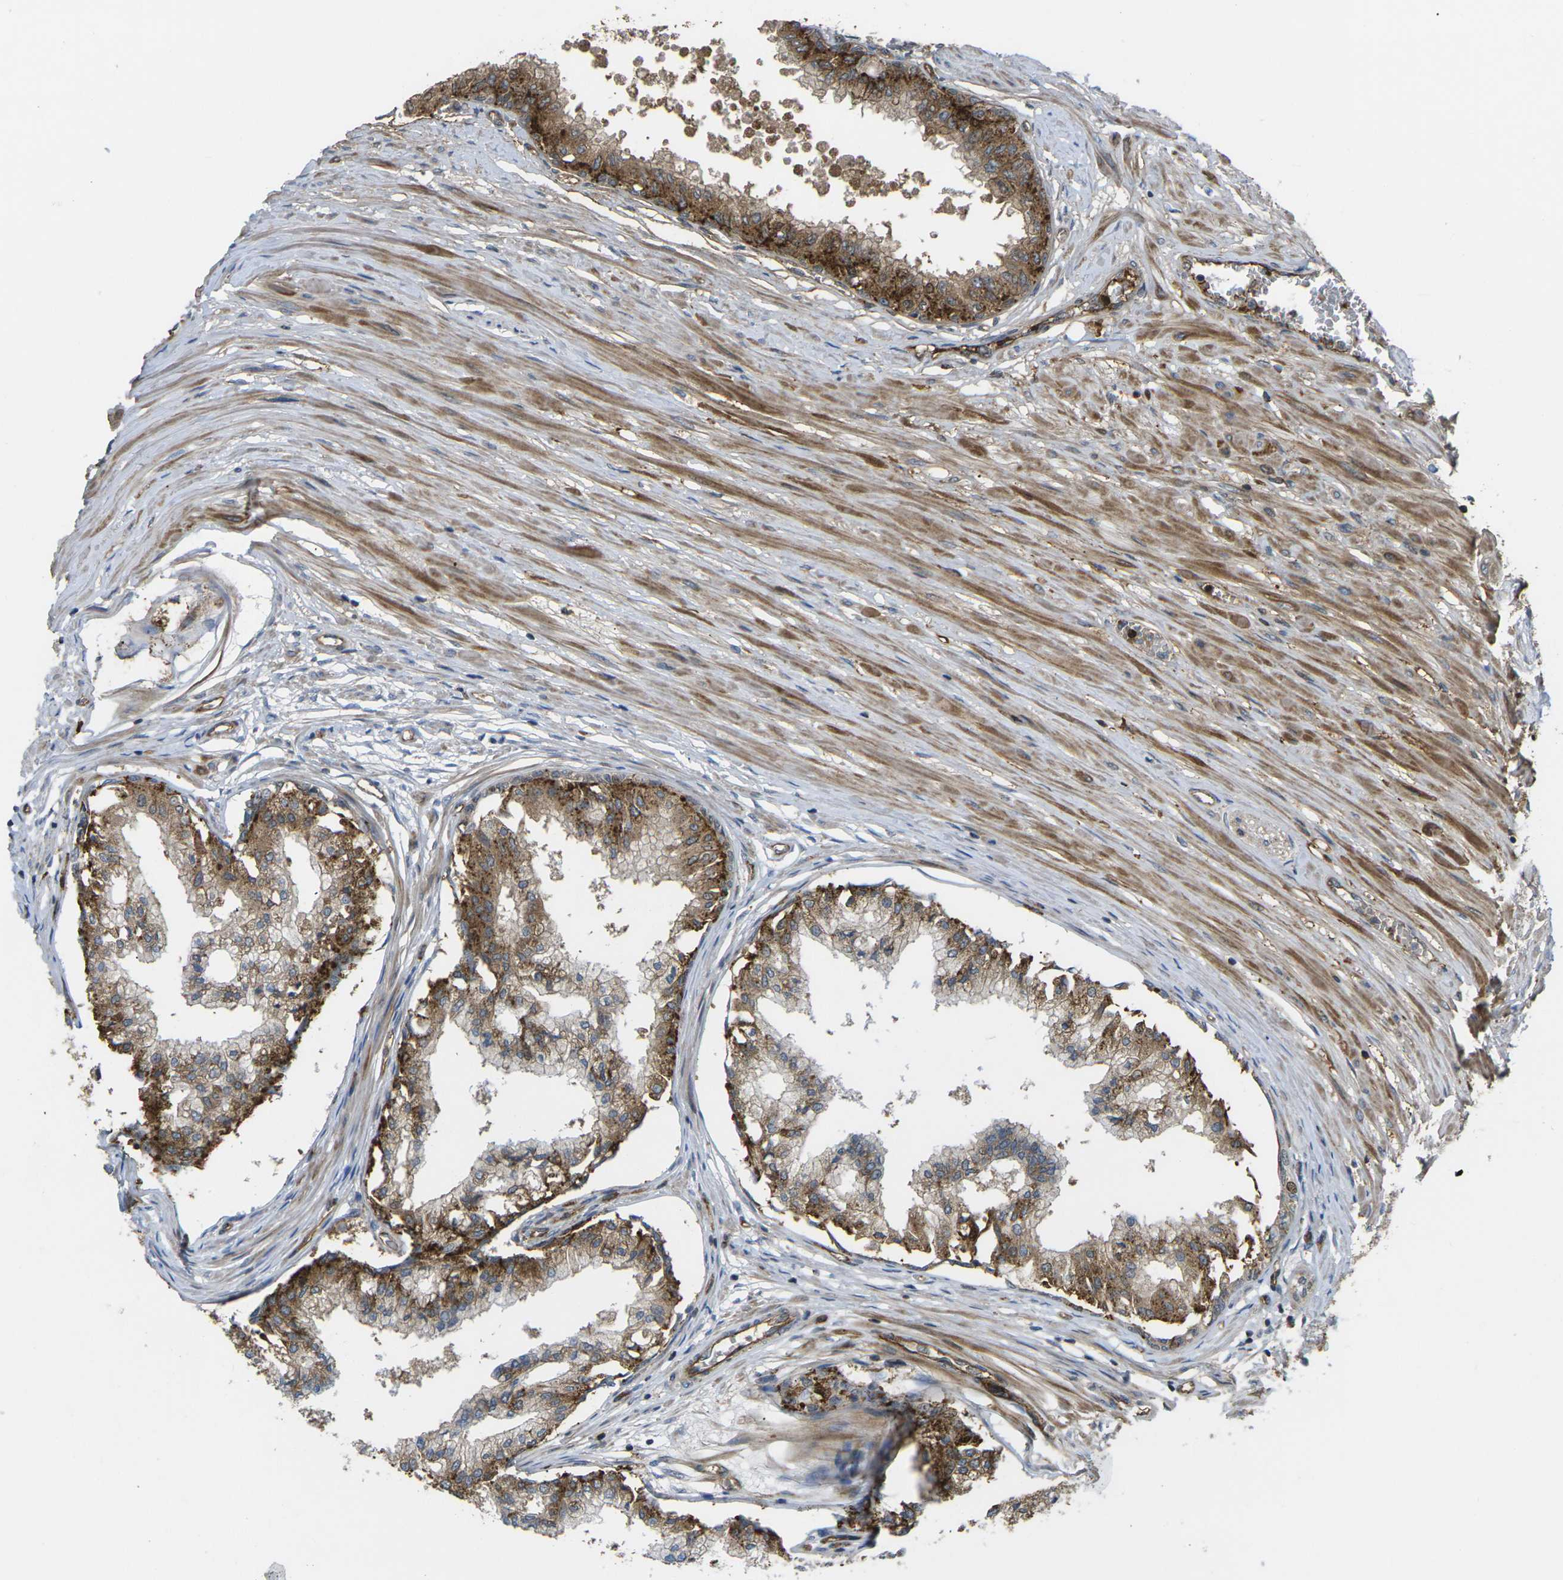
{"staining": {"intensity": "moderate", "quantity": ">75%", "location": "cytoplasmic/membranous"}, "tissue": "prostate", "cell_type": "Glandular cells", "image_type": "normal", "snomed": [{"axis": "morphology", "description": "Normal tissue, NOS"}, {"axis": "topography", "description": "Prostate"}, {"axis": "topography", "description": "Seminal veicle"}], "caption": "Immunohistochemistry micrograph of benign prostate: prostate stained using IHC shows medium levels of moderate protein expression localized specifically in the cytoplasmic/membranous of glandular cells, appearing as a cytoplasmic/membranous brown color.", "gene": "ECE1", "patient": {"sex": "male", "age": 60}}